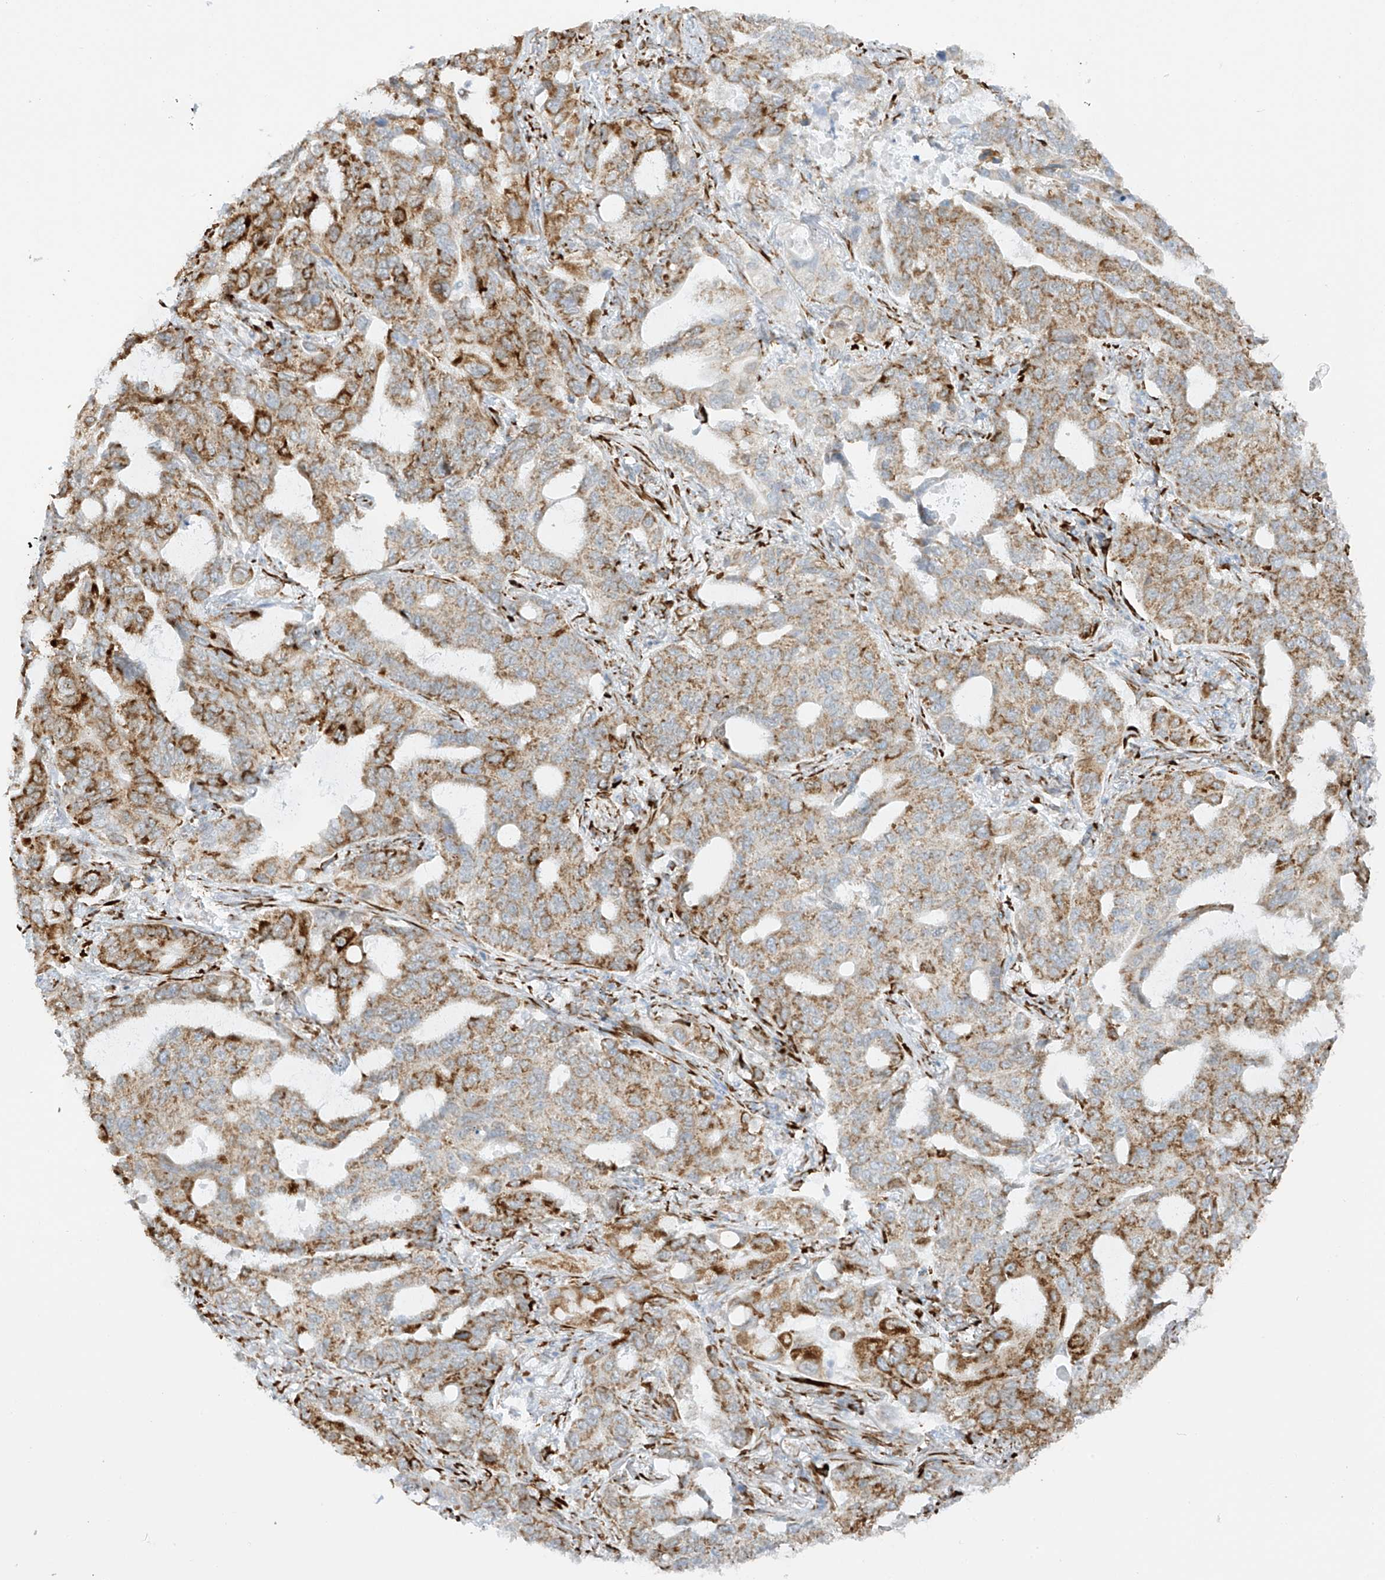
{"staining": {"intensity": "strong", "quantity": ">75%", "location": "cytoplasmic/membranous"}, "tissue": "lung cancer", "cell_type": "Tumor cells", "image_type": "cancer", "snomed": [{"axis": "morphology", "description": "Adenocarcinoma, NOS"}, {"axis": "topography", "description": "Lung"}], "caption": "Tumor cells exhibit high levels of strong cytoplasmic/membranous staining in about >75% of cells in human adenocarcinoma (lung). (DAB IHC with brightfield microscopy, high magnification).", "gene": "LRRC59", "patient": {"sex": "male", "age": 64}}